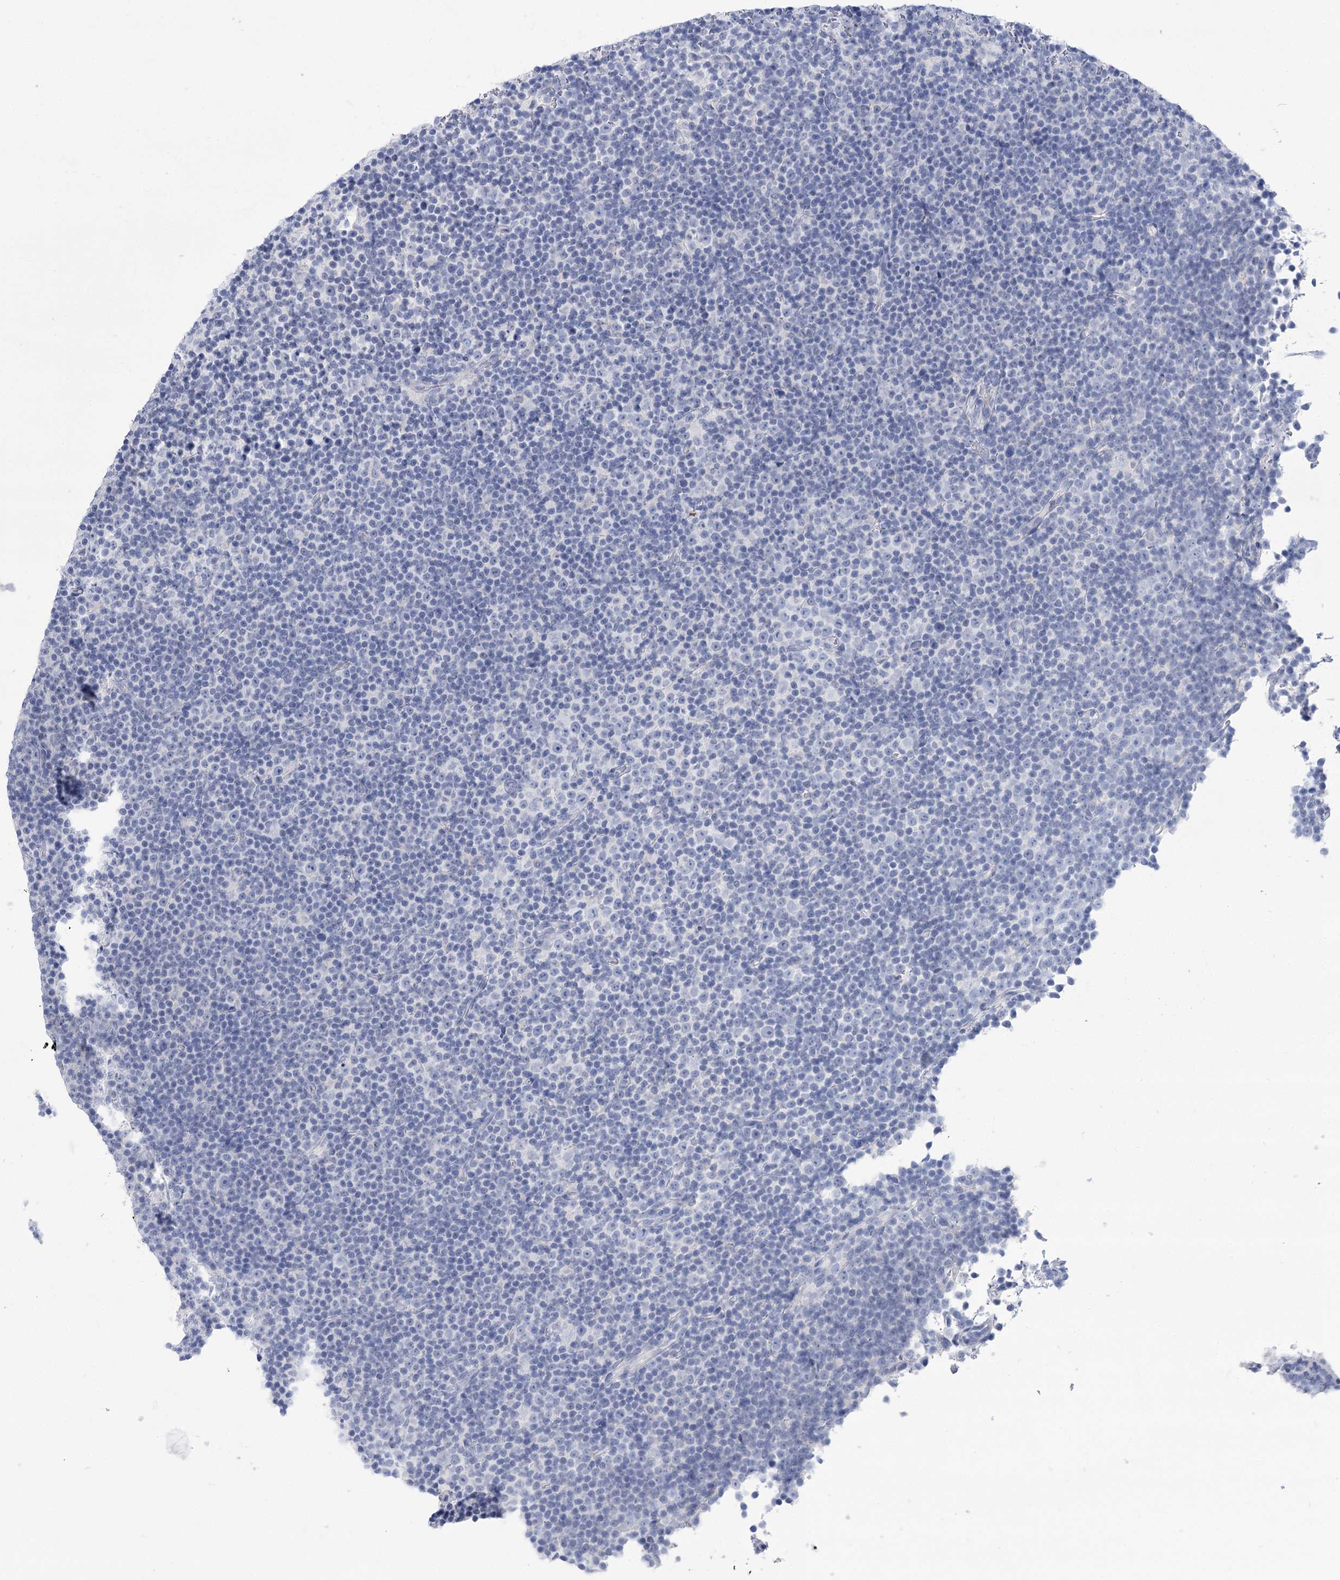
{"staining": {"intensity": "negative", "quantity": "none", "location": "none"}, "tissue": "lymphoma", "cell_type": "Tumor cells", "image_type": "cancer", "snomed": [{"axis": "morphology", "description": "Malignant lymphoma, non-Hodgkin's type, Low grade"}, {"axis": "topography", "description": "Lymph node"}], "caption": "DAB (3,3'-diaminobenzidine) immunohistochemical staining of human low-grade malignant lymphoma, non-Hodgkin's type displays no significant staining in tumor cells.", "gene": "PBLD", "patient": {"sex": "female", "age": 67}}